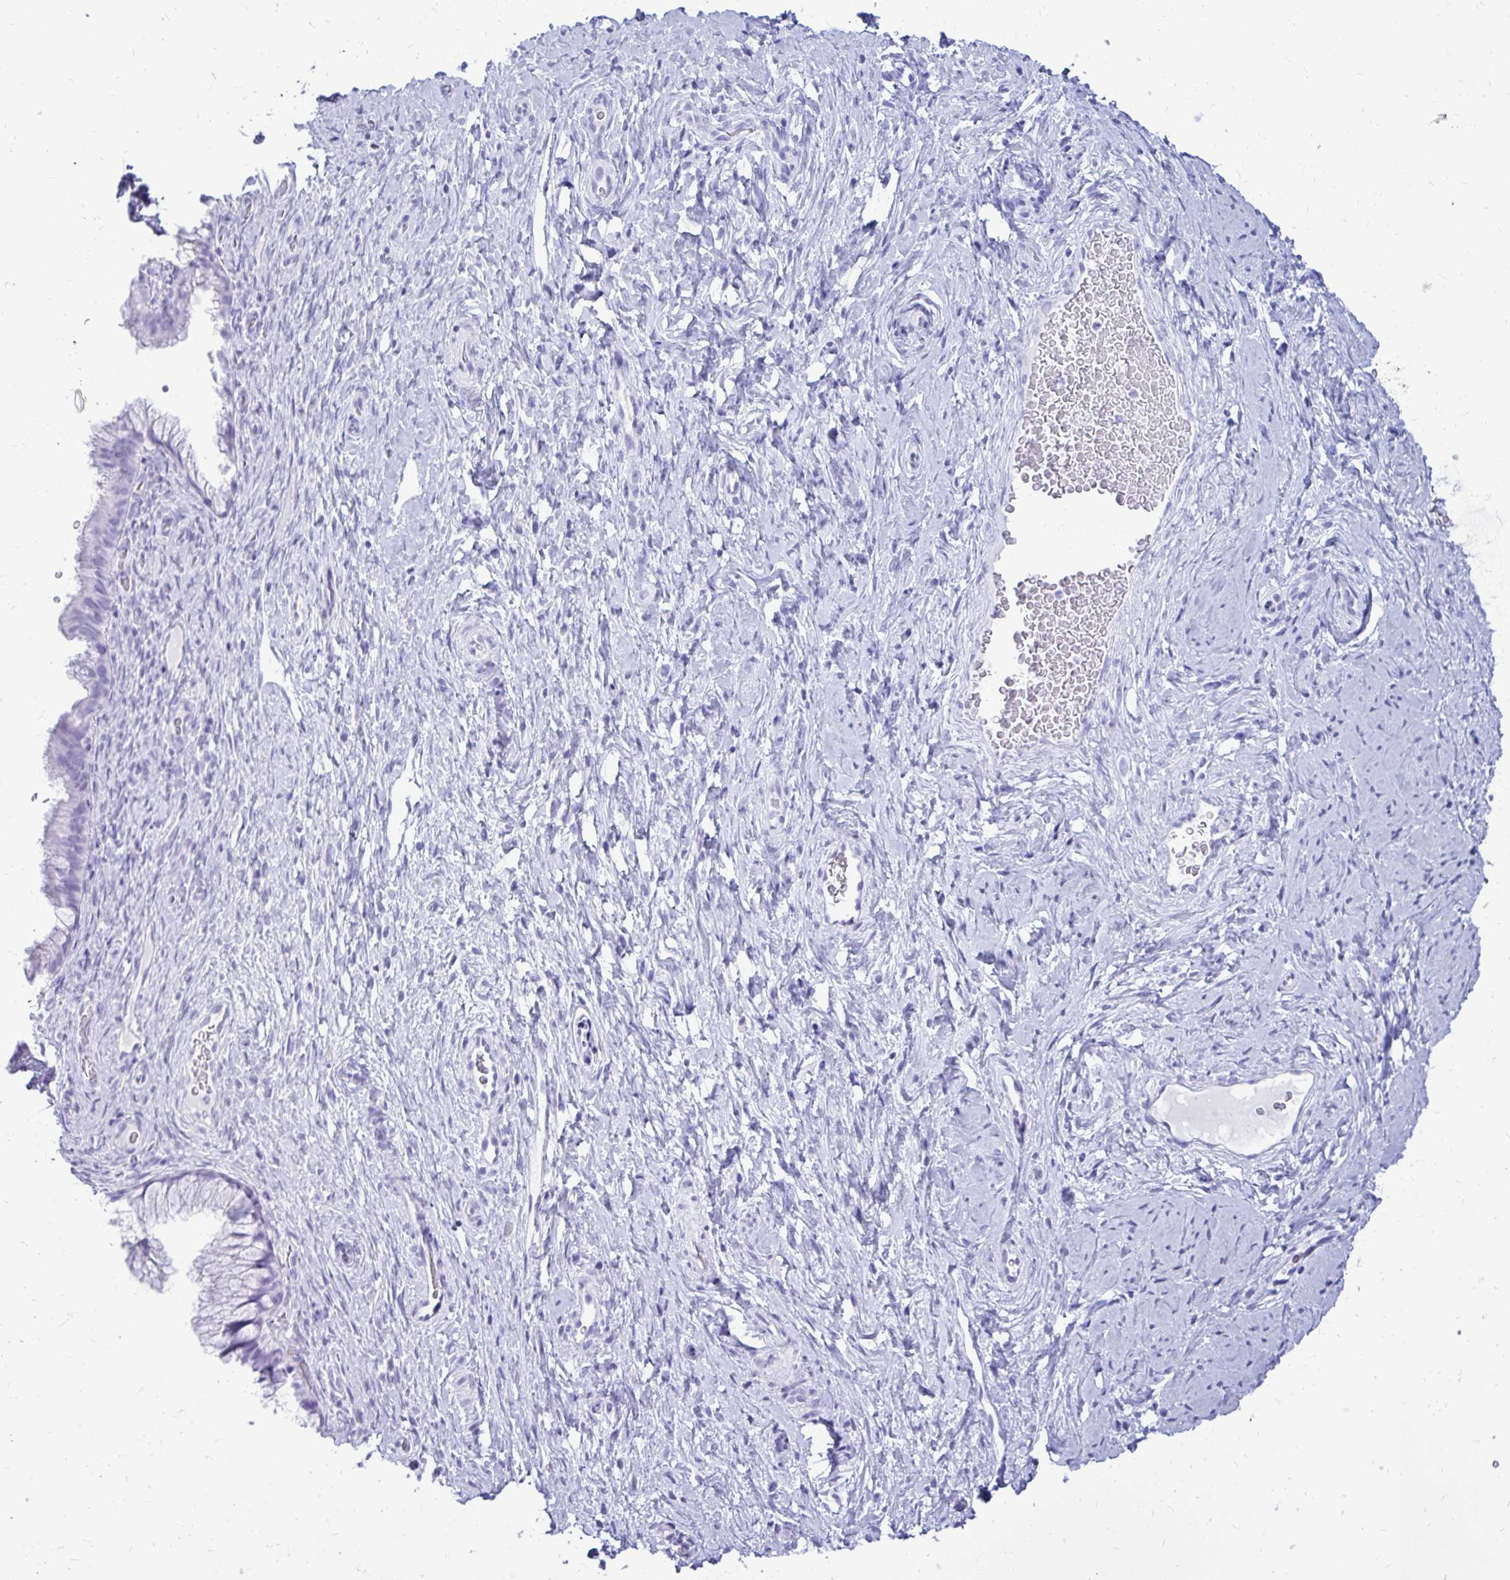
{"staining": {"intensity": "negative", "quantity": "none", "location": "none"}, "tissue": "cervix", "cell_type": "Glandular cells", "image_type": "normal", "snomed": [{"axis": "morphology", "description": "Normal tissue, NOS"}, {"axis": "topography", "description": "Cervix"}], "caption": "Immunohistochemistry (IHC) micrograph of unremarkable cervix stained for a protein (brown), which displays no staining in glandular cells. (Brightfield microscopy of DAB (3,3'-diaminobenzidine) immunohistochemistry (IHC) at high magnification).", "gene": "OR10R2", "patient": {"sex": "female", "age": 34}}